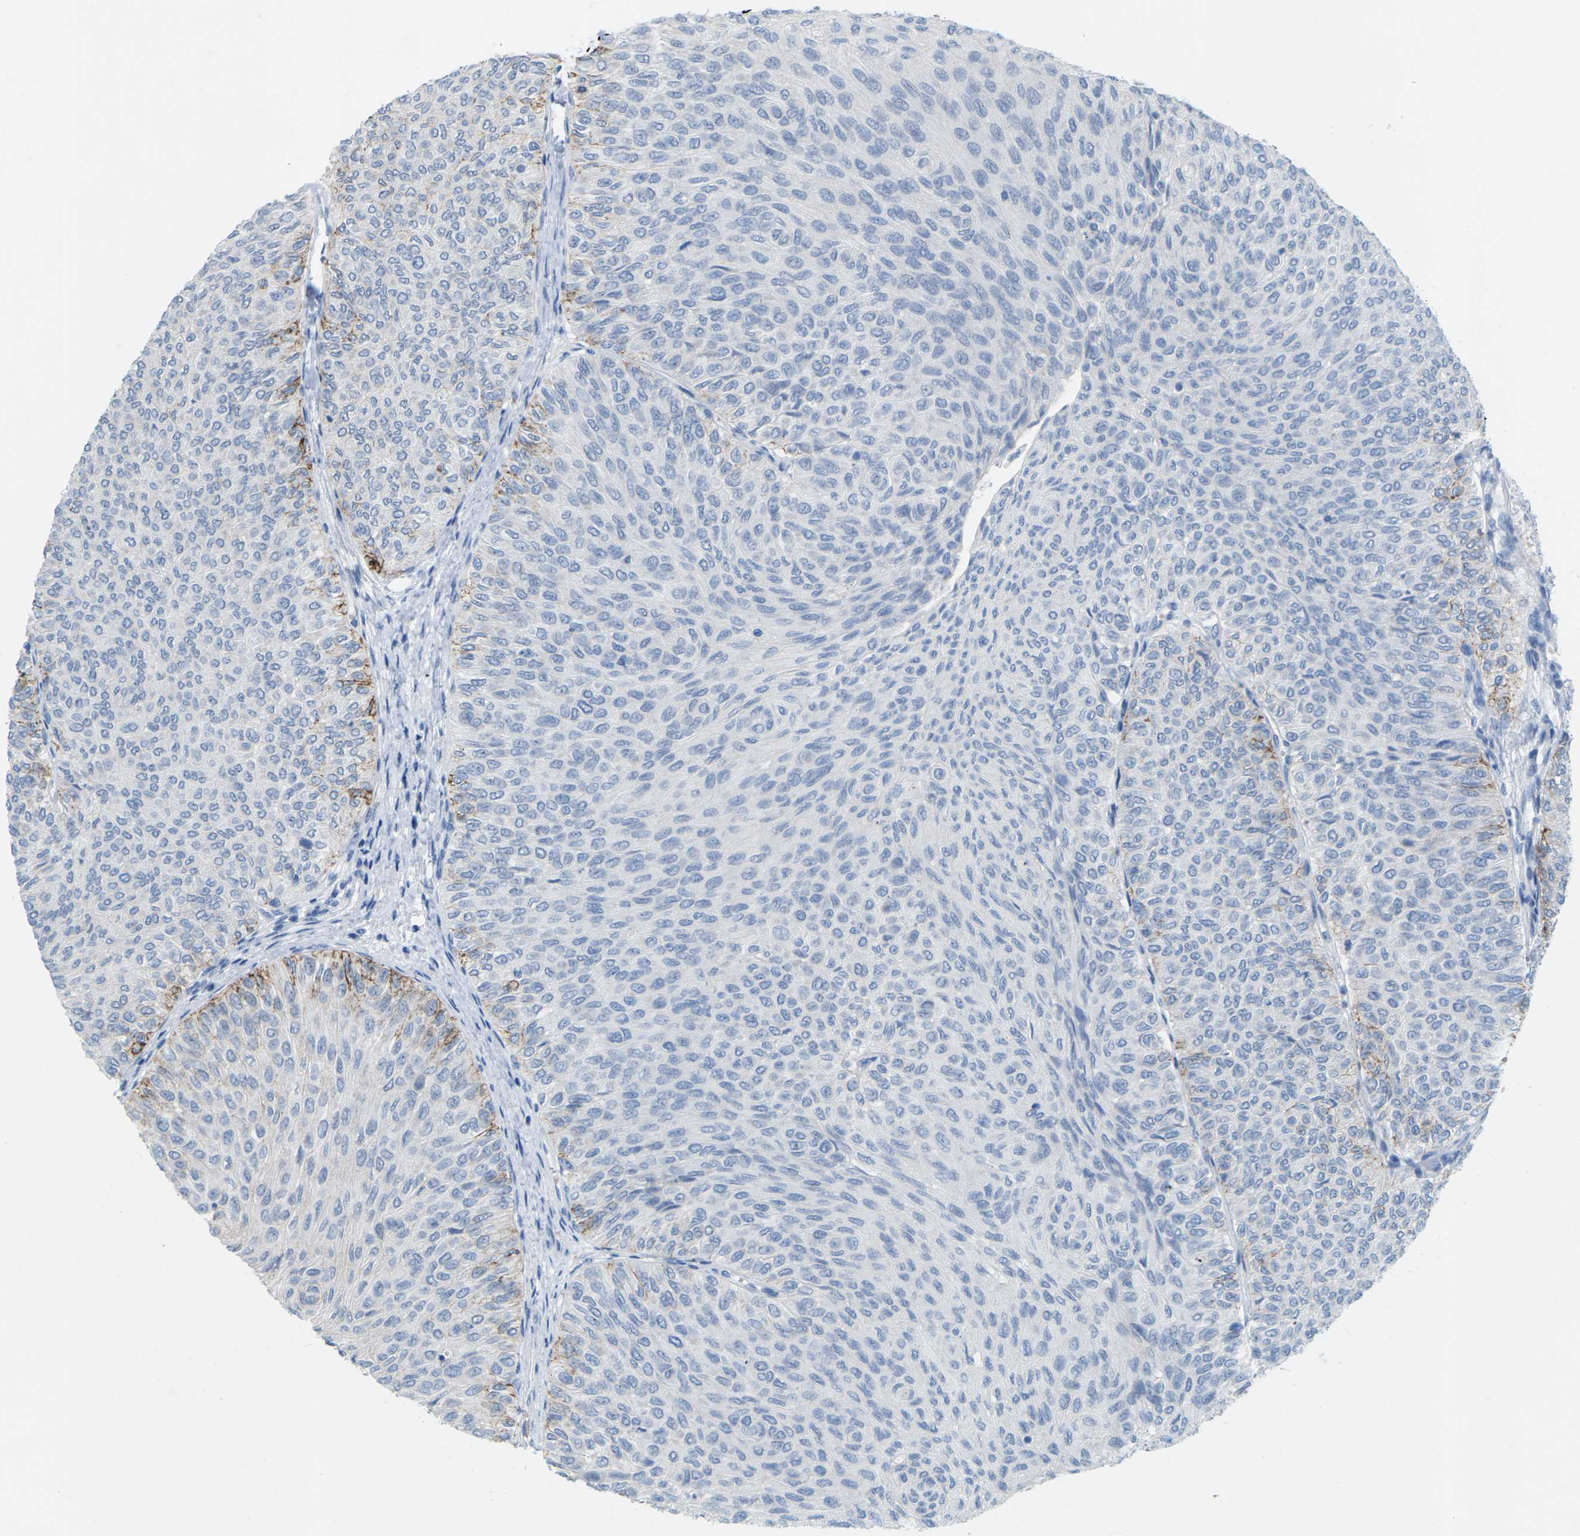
{"staining": {"intensity": "strong", "quantity": "<25%", "location": "cytoplasmic/membranous"}, "tissue": "urothelial cancer", "cell_type": "Tumor cells", "image_type": "cancer", "snomed": [{"axis": "morphology", "description": "Urothelial carcinoma, Low grade"}, {"axis": "topography", "description": "Urinary bladder"}], "caption": "This photomicrograph displays immunohistochemistry staining of human urothelial cancer, with medium strong cytoplasmic/membranous staining in about <25% of tumor cells.", "gene": "CLDN3", "patient": {"sex": "male", "age": 78}}